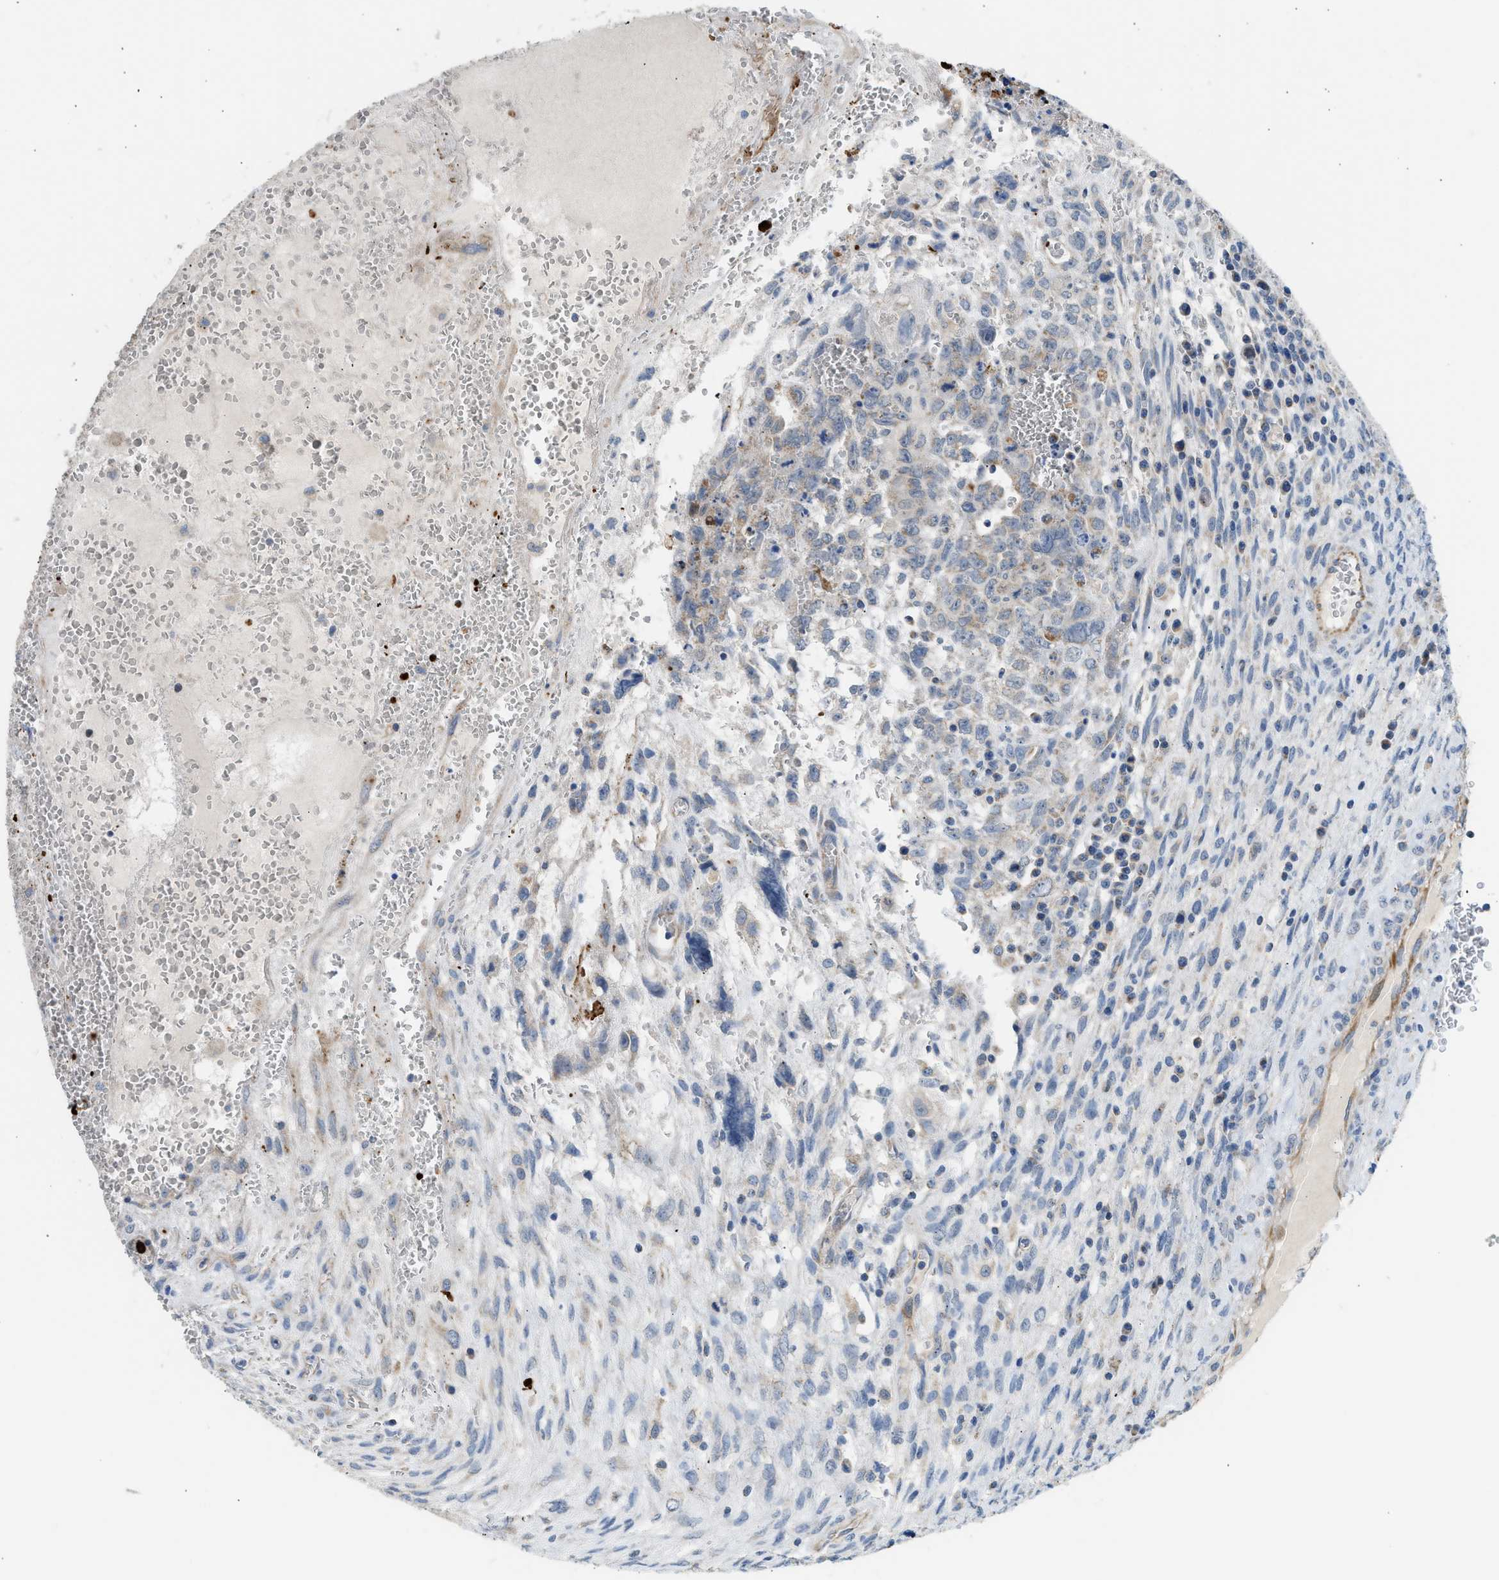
{"staining": {"intensity": "weak", "quantity": "25%-75%", "location": "cytoplasmic/membranous"}, "tissue": "testis cancer", "cell_type": "Tumor cells", "image_type": "cancer", "snomed": [{"axis": "morphology", "description": "Carcinoma, Embryonal, NOS"}, {"axis": "topography", "description": "Testis"}], "caption": "Immunohistochemical staining of testis cancer (embryonal carcinoma) demonstrates low levels of weak cytoplasmic/membranous protein positivity in about 25%-75% of tumor cells. The staining was performed using DAB (3,3'-diaminobenzidine), with brown indicating positive protein expression. Nuclei are stained blue with hematoxylin.", "gene": "GOT2", "patient": {"sex": "male", "age": 28}}